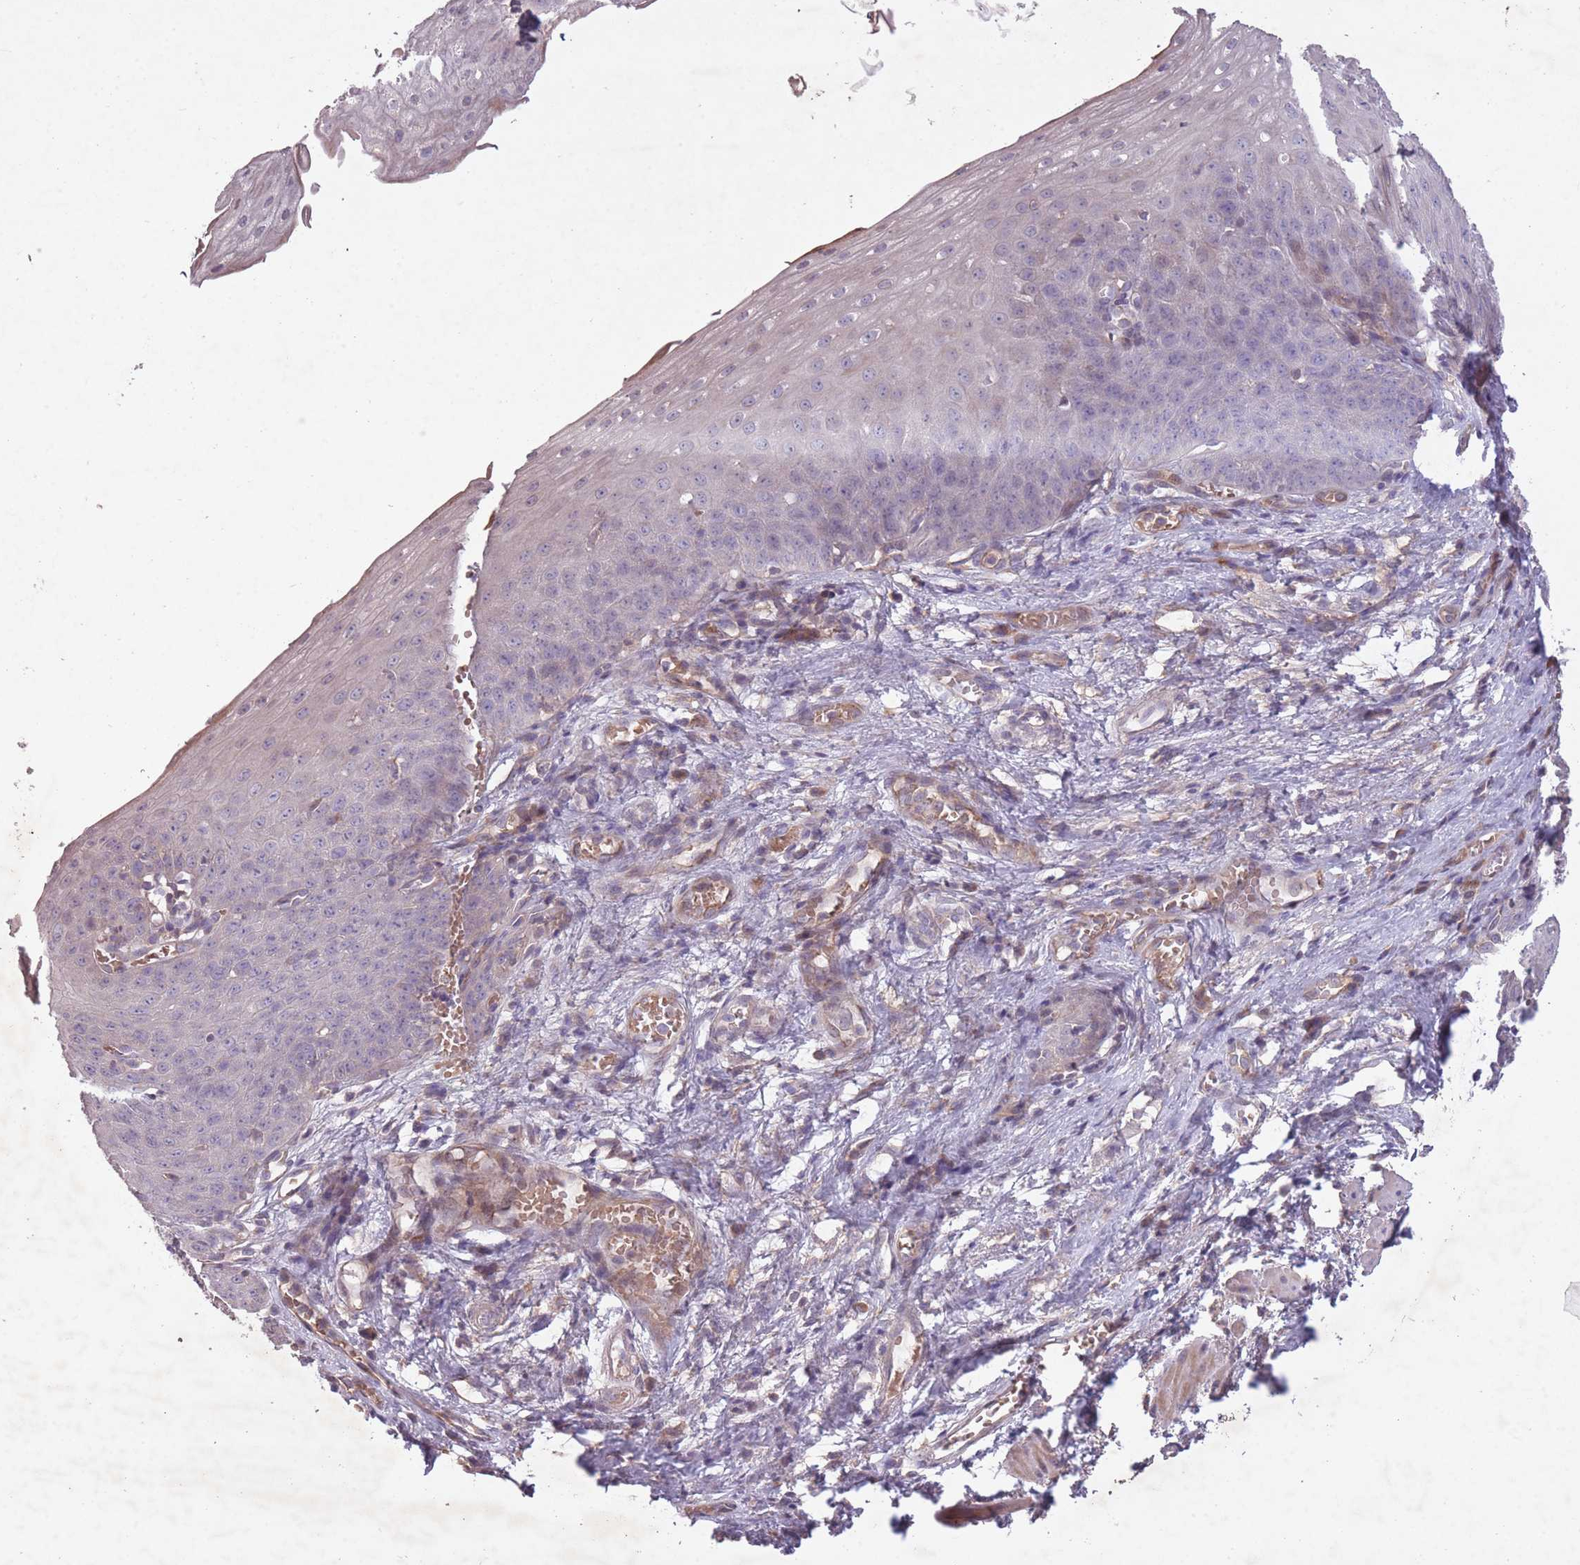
{"staining": {"intensity": "weak", "quantity": "<25%", "location": "cytoplasmic/membranous"}, "tissue": "esophagus", "cell_type": "Squamous epithelial cells", "image_type": "normal", "snomed": [{"axis": "morphology", "description": "Normal tissue, NOS"}, {"axis": "topography", "description": "Esophagus"}], "caption": "A high-resolution micrograph shows IHC staining of benign esophagus, which shows no significant expression in squamous epithelial cells. (Immunohistochemistry, brightfield microscopy, high magnification).", "gene": "OR2V1", "patient": {"sex": "male", "age": 71}}